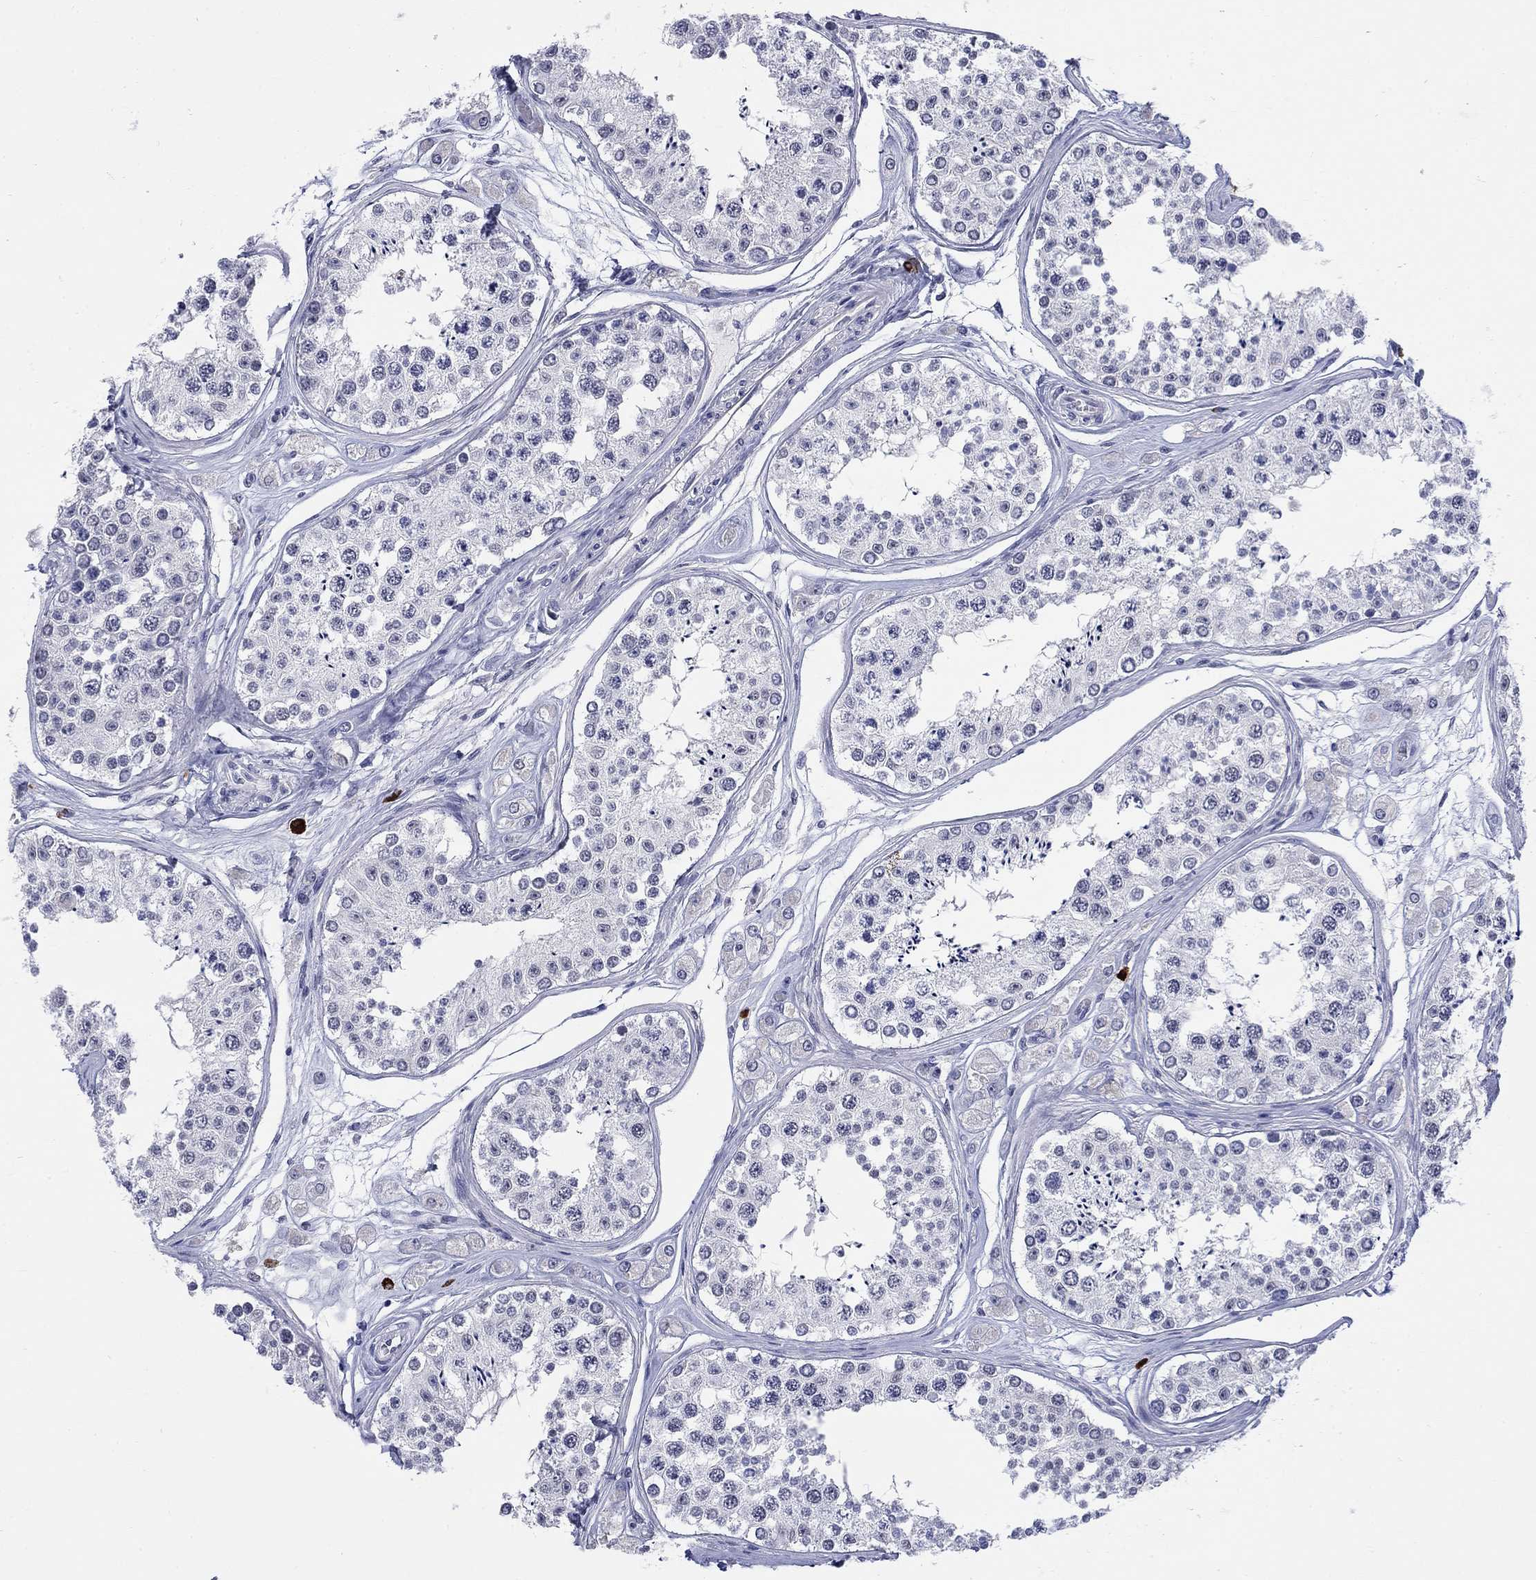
{"staining": {"intensity": "negative", "quantity": "none", "location": "none"}, "tissue": "testis", "cell_type": "Cells in seminiferous ducts", "image_type": "normal", "snomed": [{"axis": "morphology", "description": "Normal tissue, NOS"}, {"axis": "topography", "description": "Testis"}], "caption": "High power microscopy image of an immunohistochemistry (IHC) photomicrograph of unremarkable testis, revealing no significant positivity in cells in seminiferous ducts. (DAB immunohistochemistry, high magnification).", "gene": "ECEL1", "patient": {"sex": "male", "age": 25}}